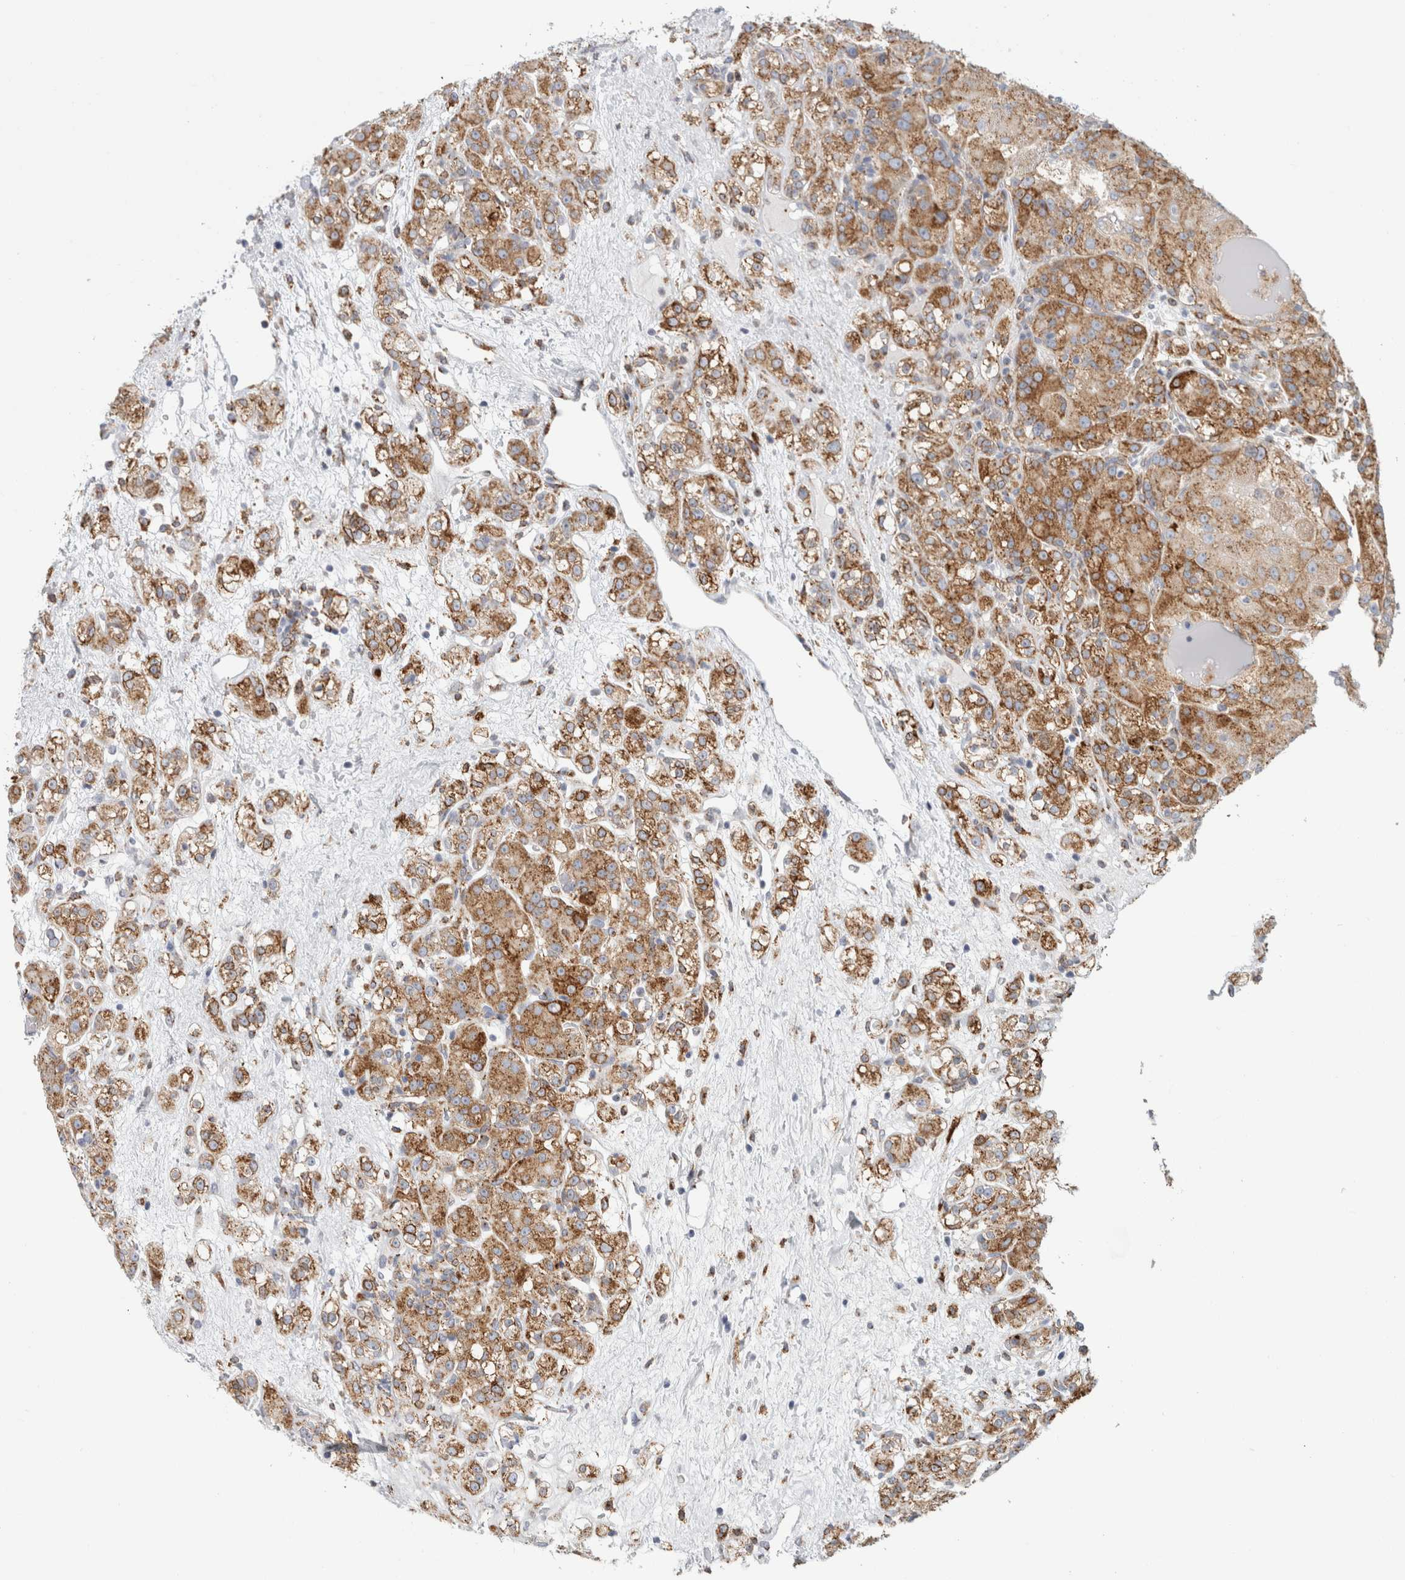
{"staining": {"intensity": "moderate", "quantity": ">75%", "location": "cytoplasmic/membranous"}, "tissue": "renal cancer", "cell_type": "Tumor cells", "image_type": "cancer", "snomed": [{"axis": "morphology", "description": "Normal tissue, NOS"}, {"axis": "morphology", "description": "Adenocarcinoma, NOS"}, {"axis": "topography", "description": "Kidney"}], "caption": "Protein expression analysis of human adenocarcinoma (renal) reveals moderate cytoplasmic/membranous expression in approximately >75% of tumor cells.", "gene": "MCFD2", "patient": {"sex": "male", "age": 61}}